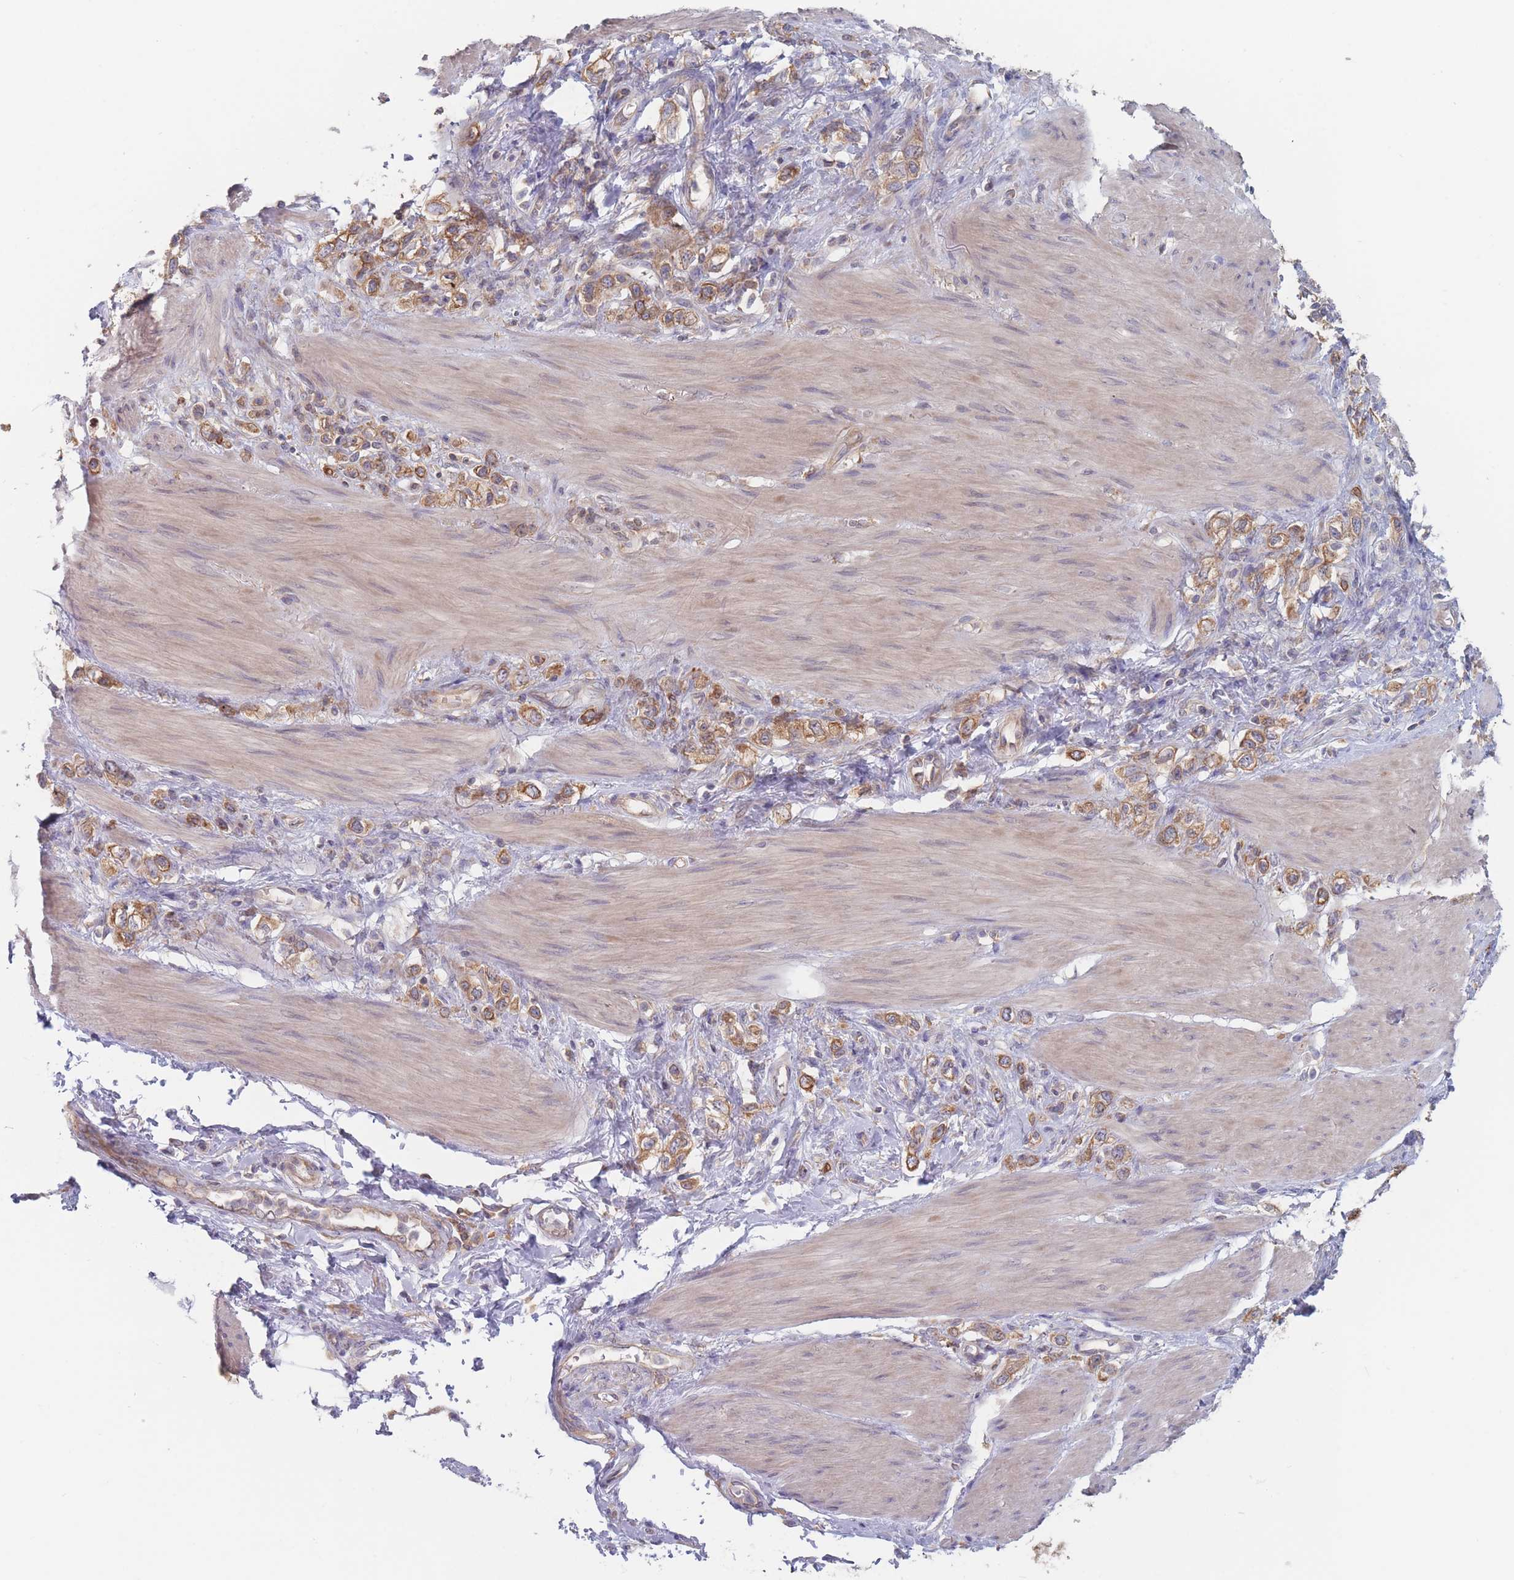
{"staining": {"intensity": "moderate", "quantity": ">75%", "location": "cytoplasmic/membranous"}, "tissue": "stomach cancer", "cell_type": "Tumor cells", "image_type": "cancer", "snomed": [{"axis": "morphology", "description": "Adenocarcinoma, NOS"}, {"axis": "topography", "description": "Stomach"}], "caption": "About >75% of tumor cells in adenocarcinoma (stomach) reveal moderate cytoplasmic/membranous protein expression as visualized by brown immunohistochemical staining.", "gene": "EFCC1", "patient": {"sex": "female", "age": 65}}